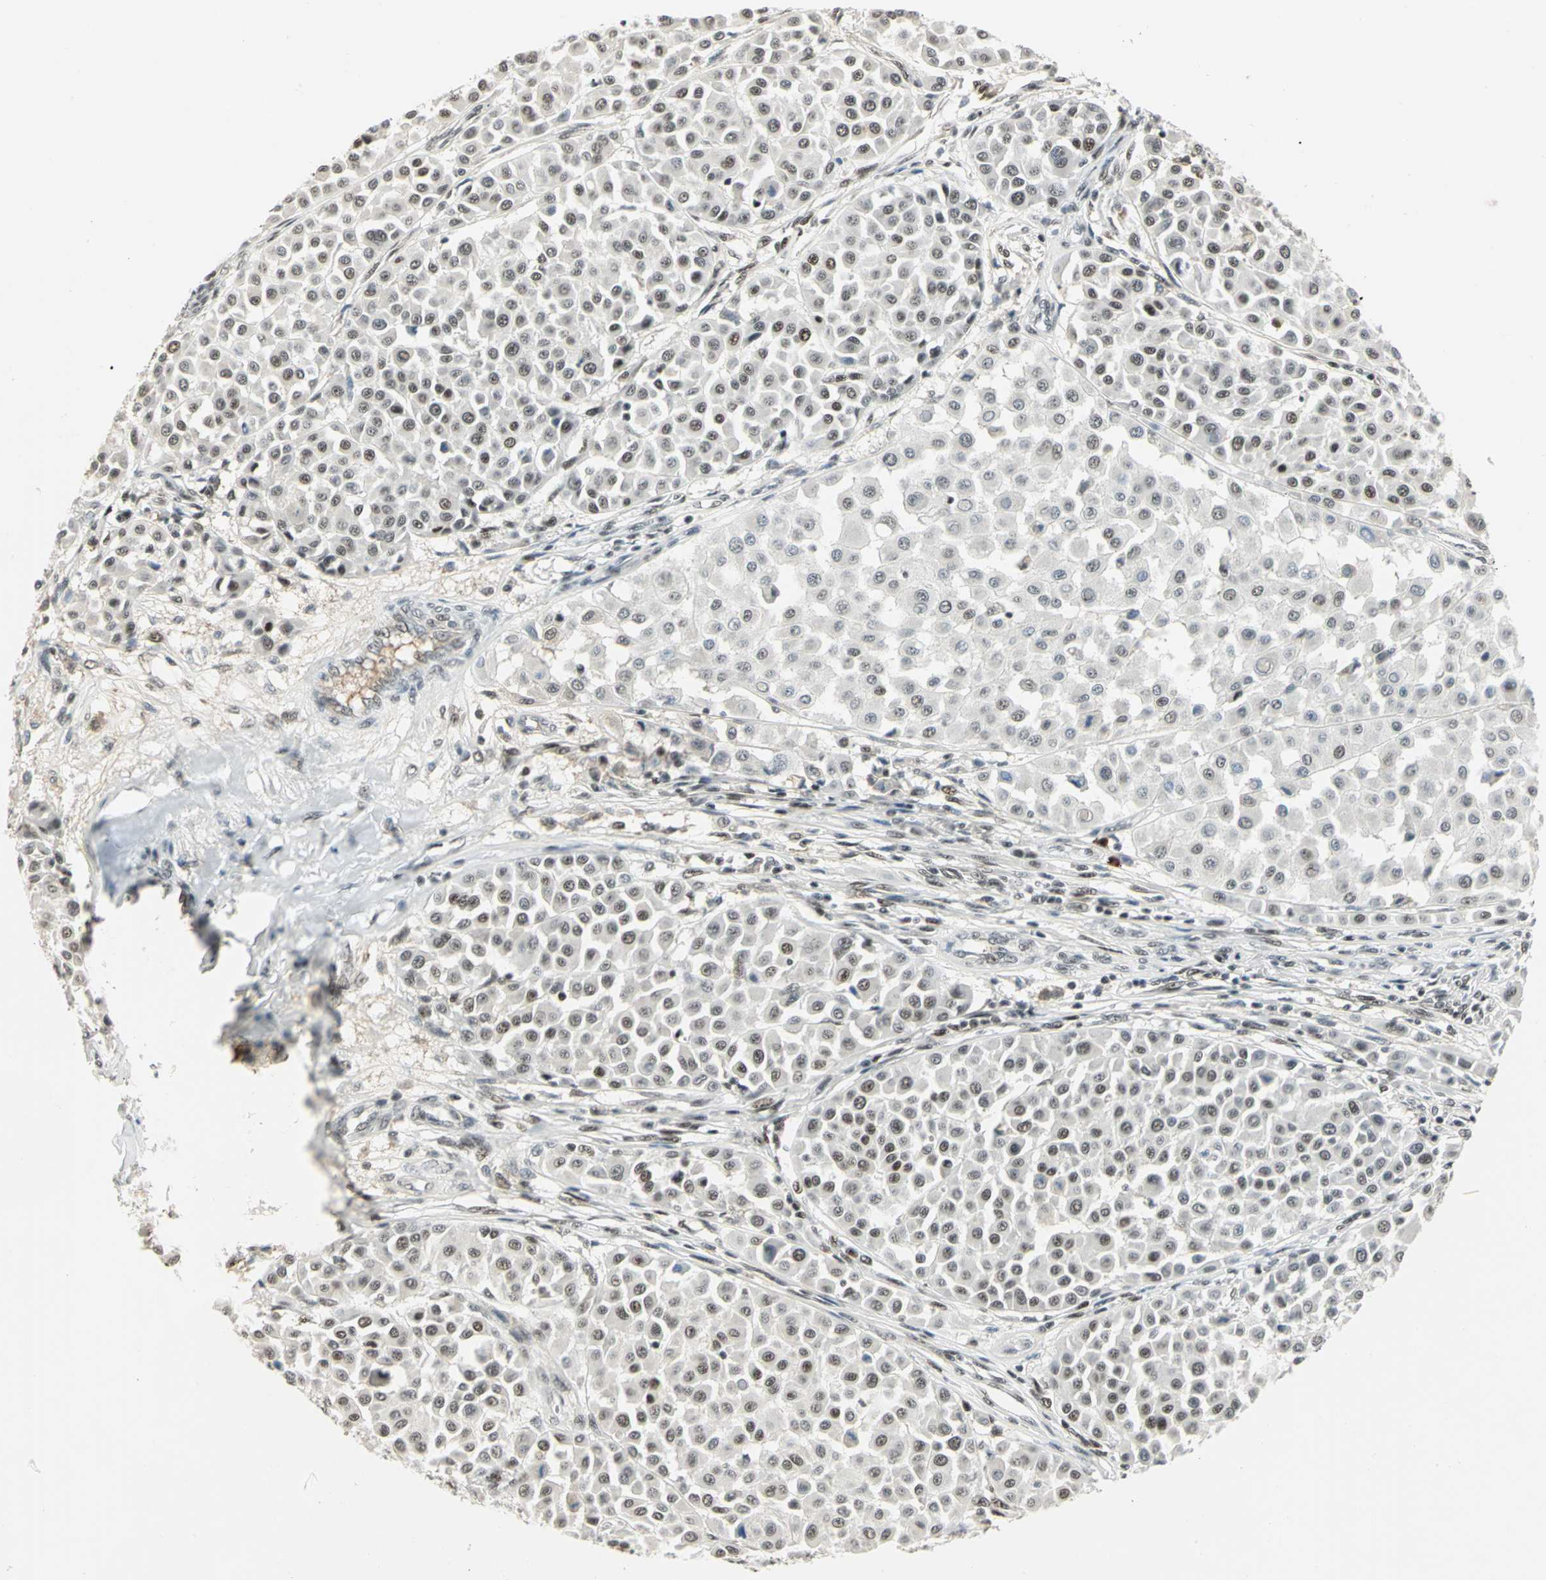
{"staining": {"intensity": "moderate", "quantity": ">75%", "location": "nuclear"}, "tissue": "melanoma", "cell_type": "Tumor cells", "image_type": "cancer", "snomed": [{"axis": "morphology", "description": "Malignant melanoma, Metastatic site"}, {"axis": "topography", "description": "Soft tissue"}], "caption": "DAB immunohistochemical staining of human melanoma exhibits moderate nuclear protein expression in about >75% of tumor cells.", "gene": "CCNT1", "patient": {"sex": "male", "age": 41}}